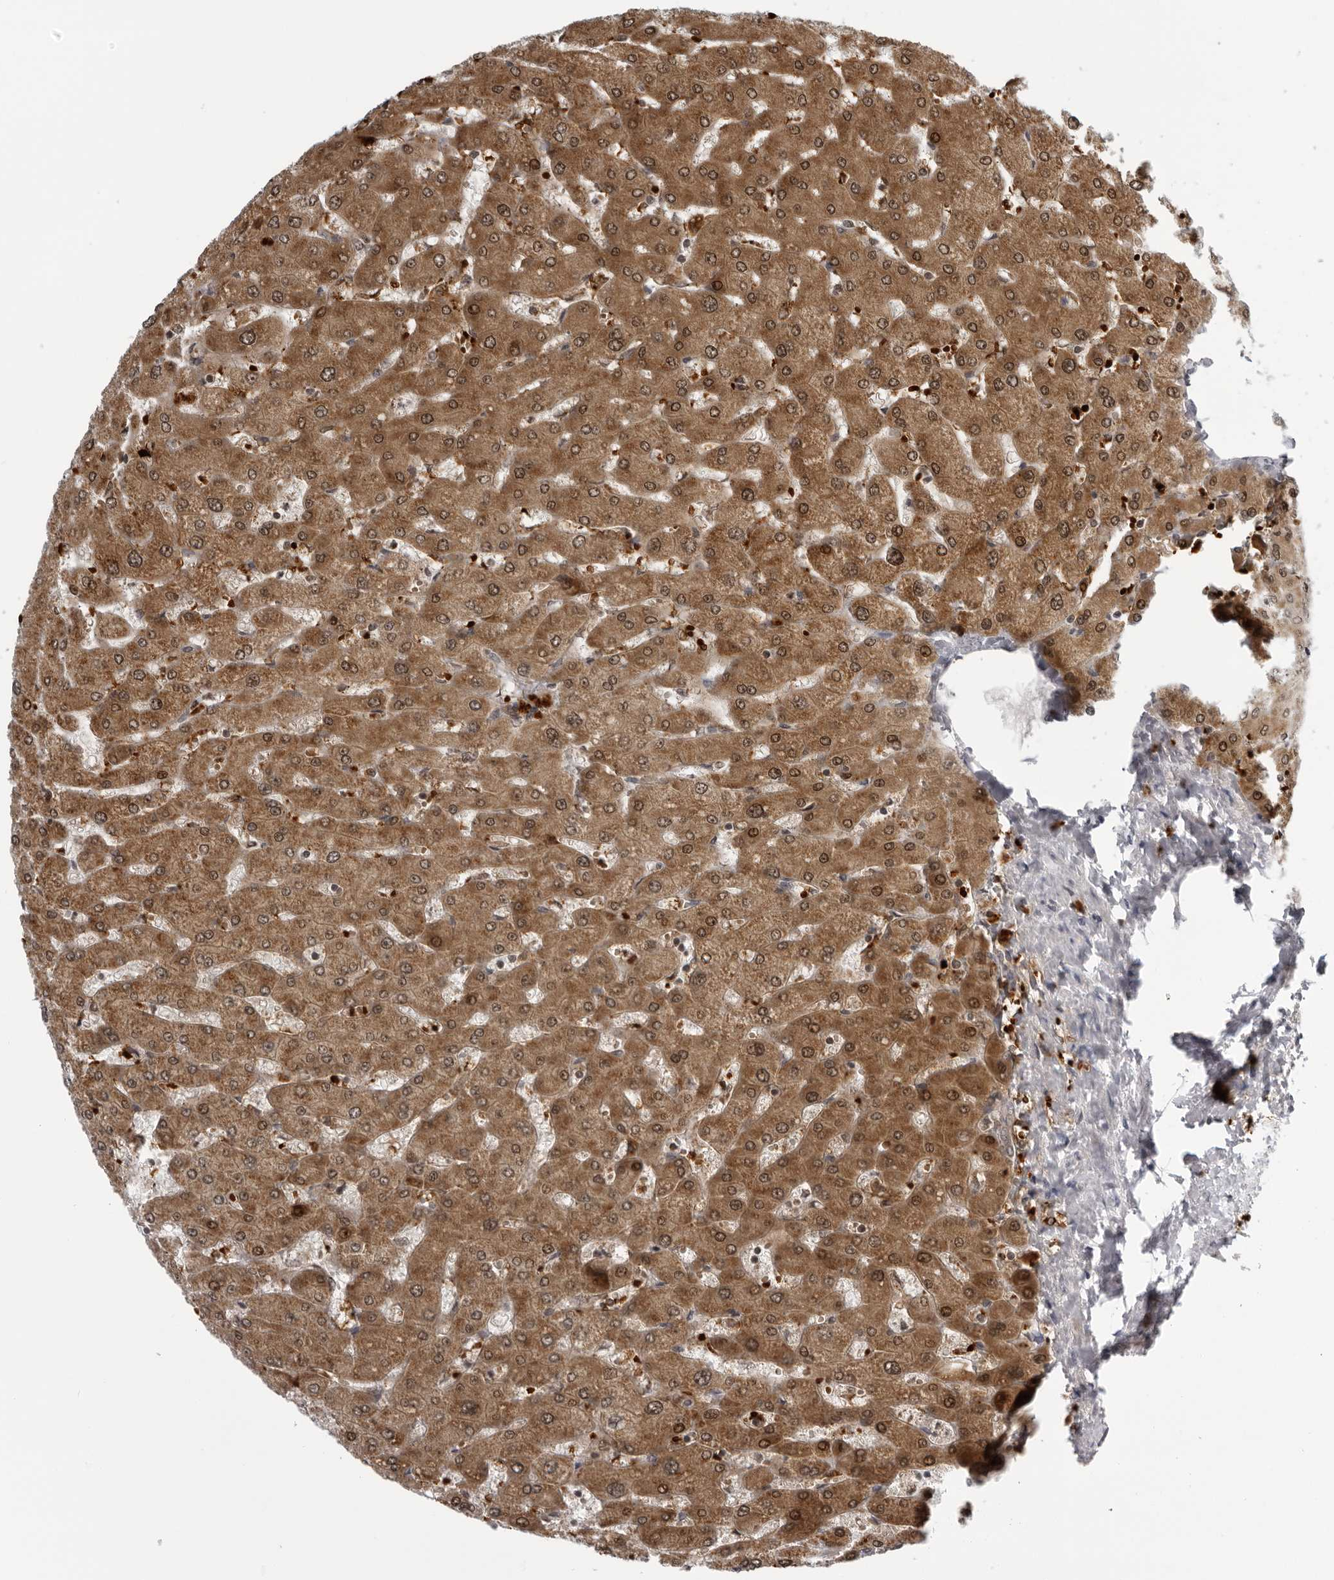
{"staining": {"intensity": "negative", "quantity": "none", "location": "none"}, "tissue": "liver", "cell_type": "Cholangiocytes", "image_type": "normal", "snomed": [{"axis": "morphology", "description": "Normal tissue, NOS"}, {"axis": "topography", "description": "Liver"}], "caption": "Cholangiocytes show no significant expression in benign liver. The staining is performed using DAB (3,3'-diaminobenzidine) brown chromogen with nuclei counter-stained in using hematoxylin.", "gene": "THOP1", "patient": {"sex": "male", "age": 55}}